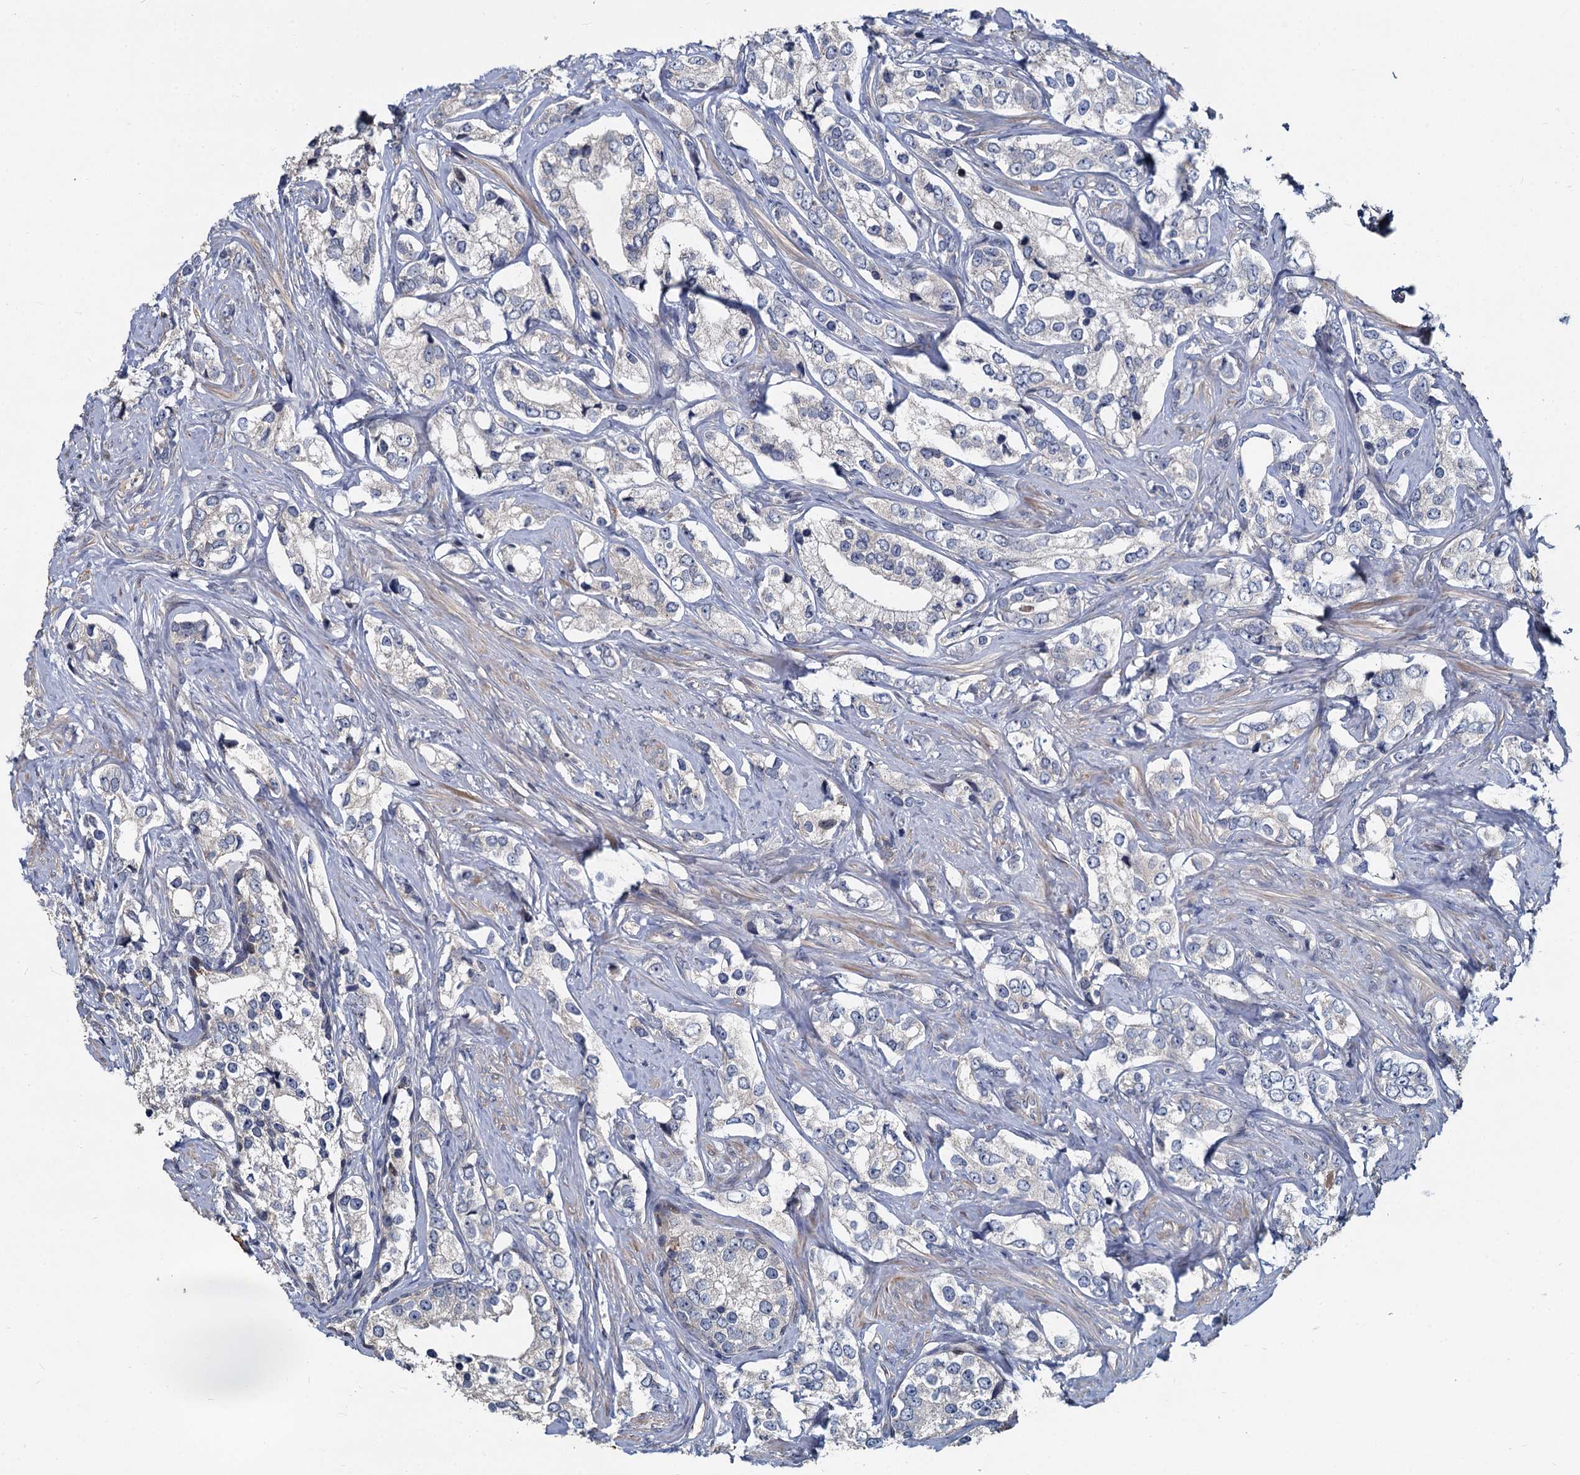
{"staining": {"intensity": "negative", "quantity": "none", "location": "none"}, "tissue": "prostate cancer", "cell_type": "Tumor cells", "image_type": "cancer", "snomed": [{"axis": "morphology", "description": "Adenocarcinoma, High grade"}, {"axis": "topography", "description": "Prostate"}], "caption": "High power microscopy image of an immunohistochemistry photomicrograph of prostate high-grade adenocarcinoma, revealing no significant expression in tumor cells.", "gene": "TCTN2", "patient": {"sex": "male", "age": 66}}